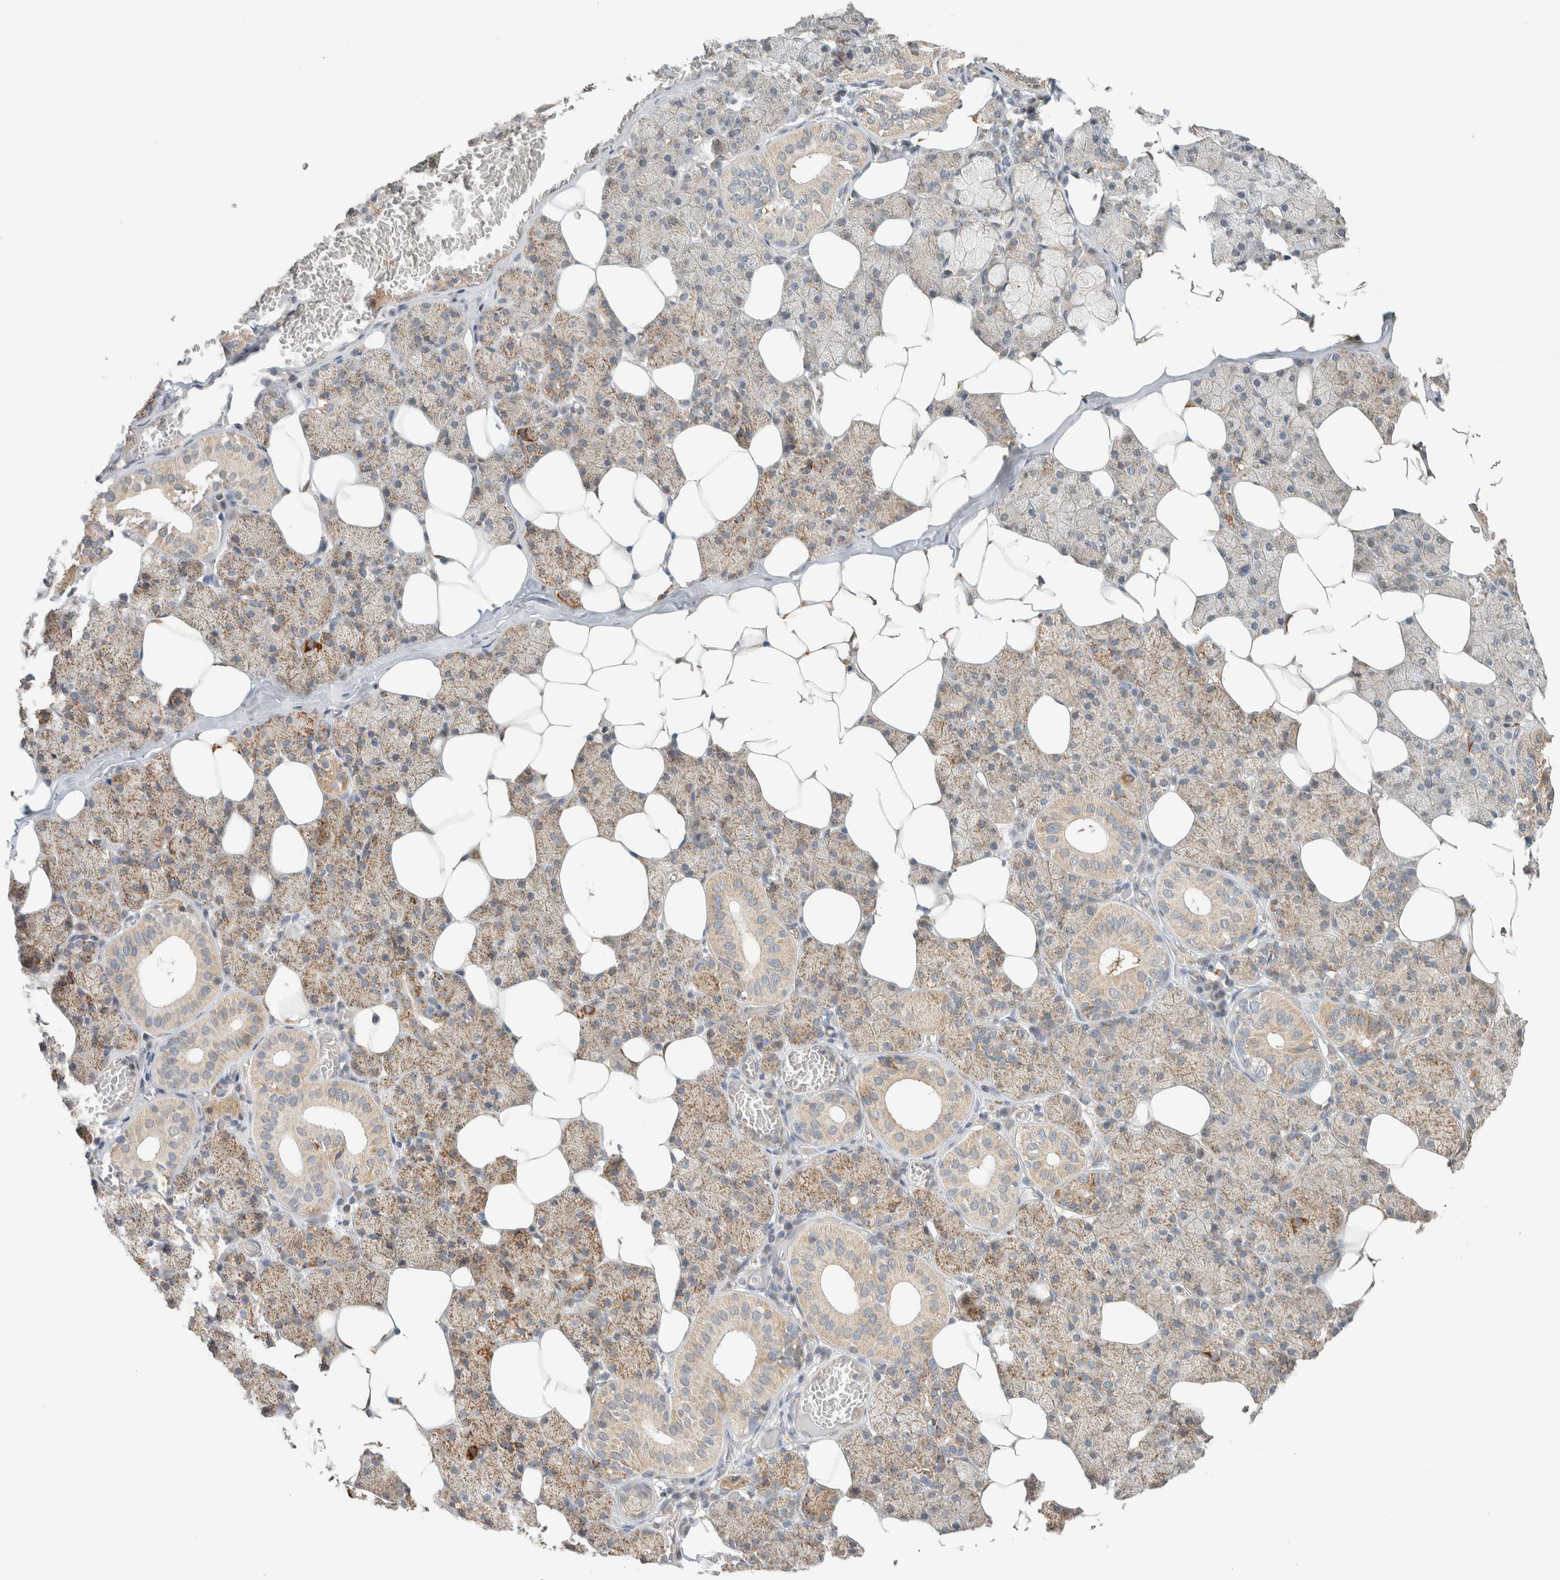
{"staining": {"intensity": "moderate", "quantity": ">75%", "location": "cytoplasmic/membranous"}, "tissue": "salivary gland", "cell_type": "Glandular cells", "image_type": "normal", "snomed": [{"axis": "morphology", "description": "Normal tissue, NOS"}, {"axis": "topography", "description": "Salivary gland"}], "caption": "This image shows IHC staining of benign salivary gland, with medium moderate cytoplasmic/membranous staining in approximately >75% of glandular cells.", "gene": "PDE7B", "patient": {"sex": "female", "age": 33}}